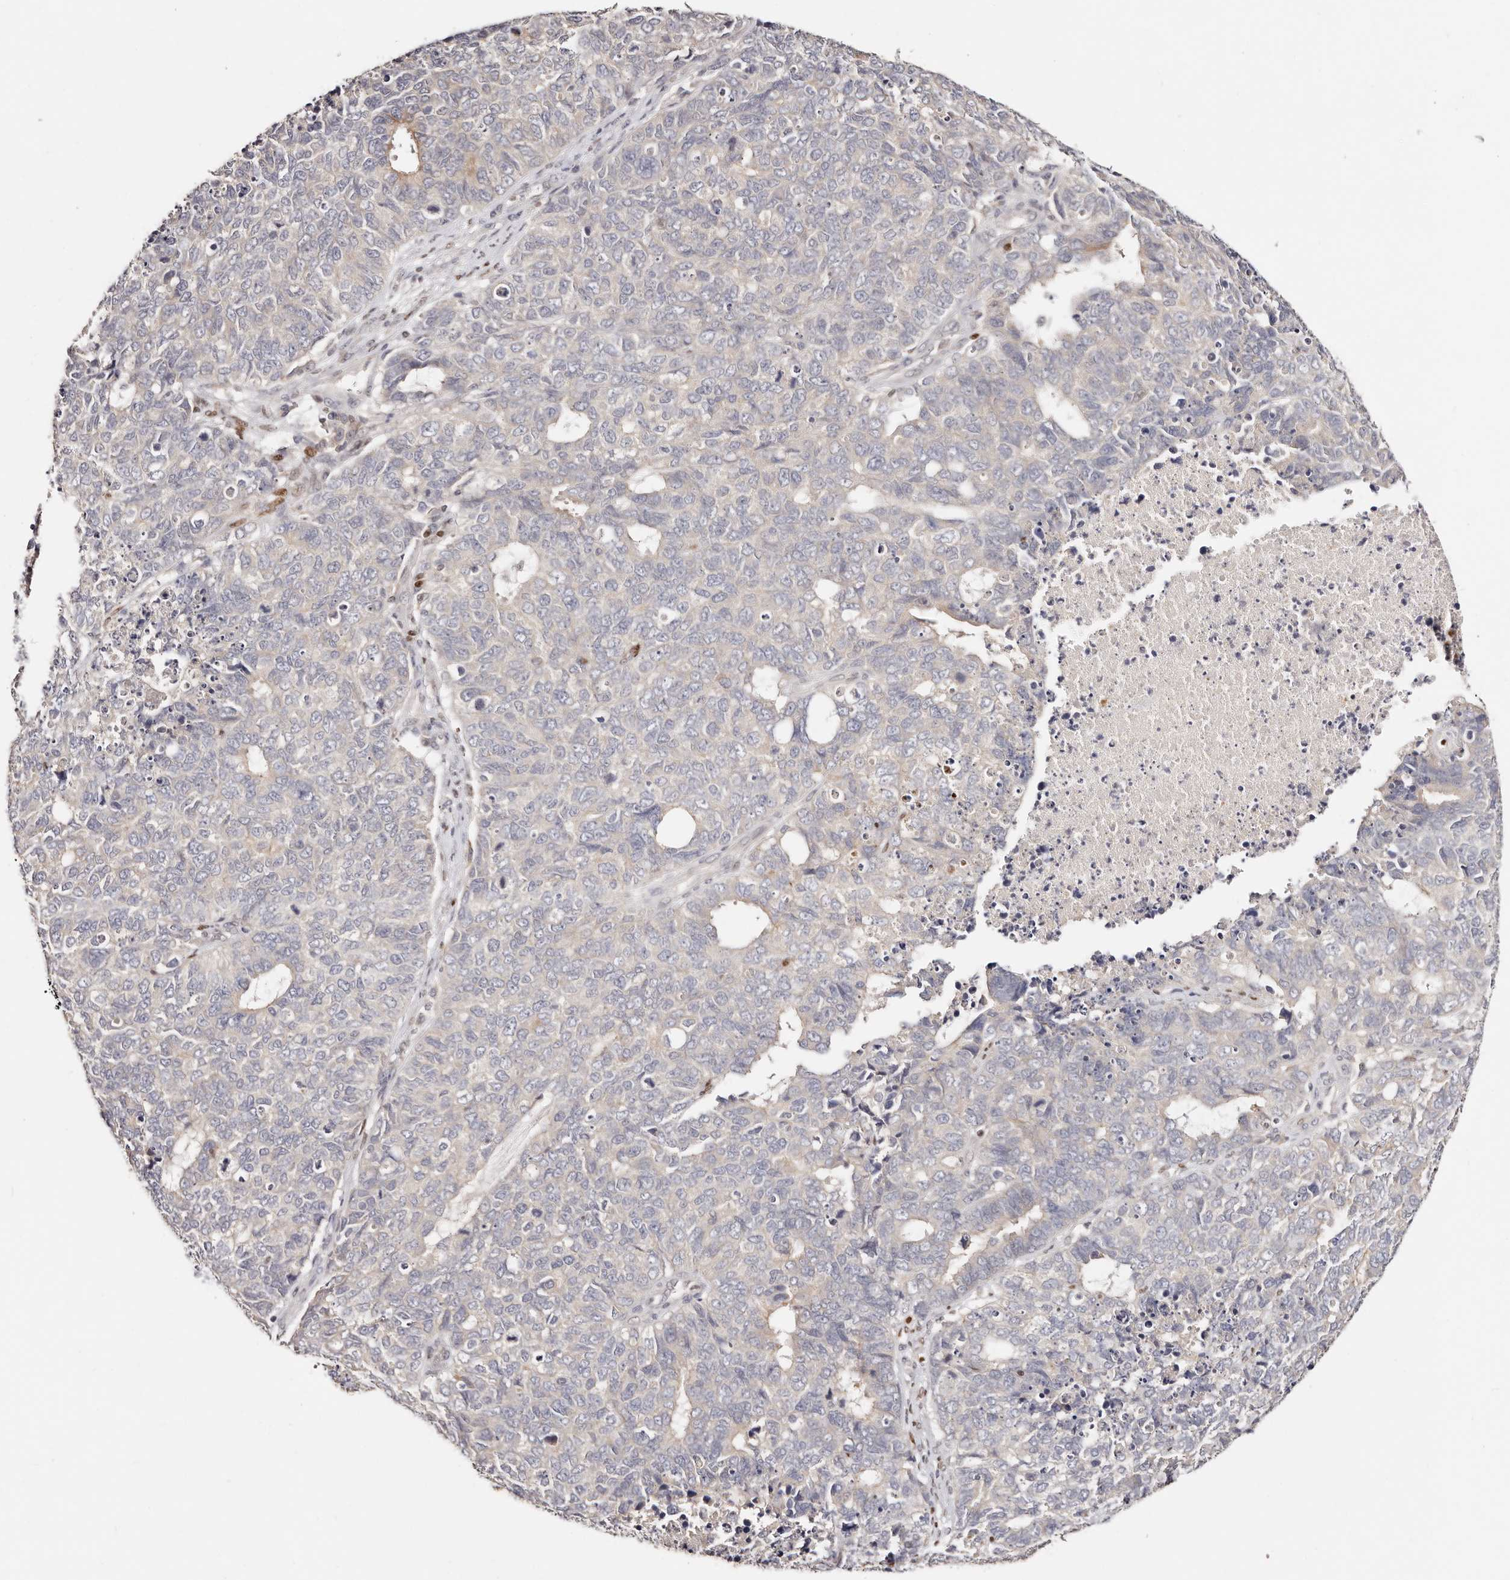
{"staining": {"intensity": "negative", "quantity": "none", "location": "none"}, "tissue": "cervical cancer", "cell_type": "Tumor cells", "image_type": "cancer", "snomed": [{"axis": "morphology", "description": "Squamous cell carcinoma, NOS"}, {"axis": "topography", "description": "Cervix"}], "caption": "Tumor cells show no significant protein positivity in squamous cell carcinoma (cervical).", "gene": "IQGAP3", "patient": {"sex": "female", "age": 63}}